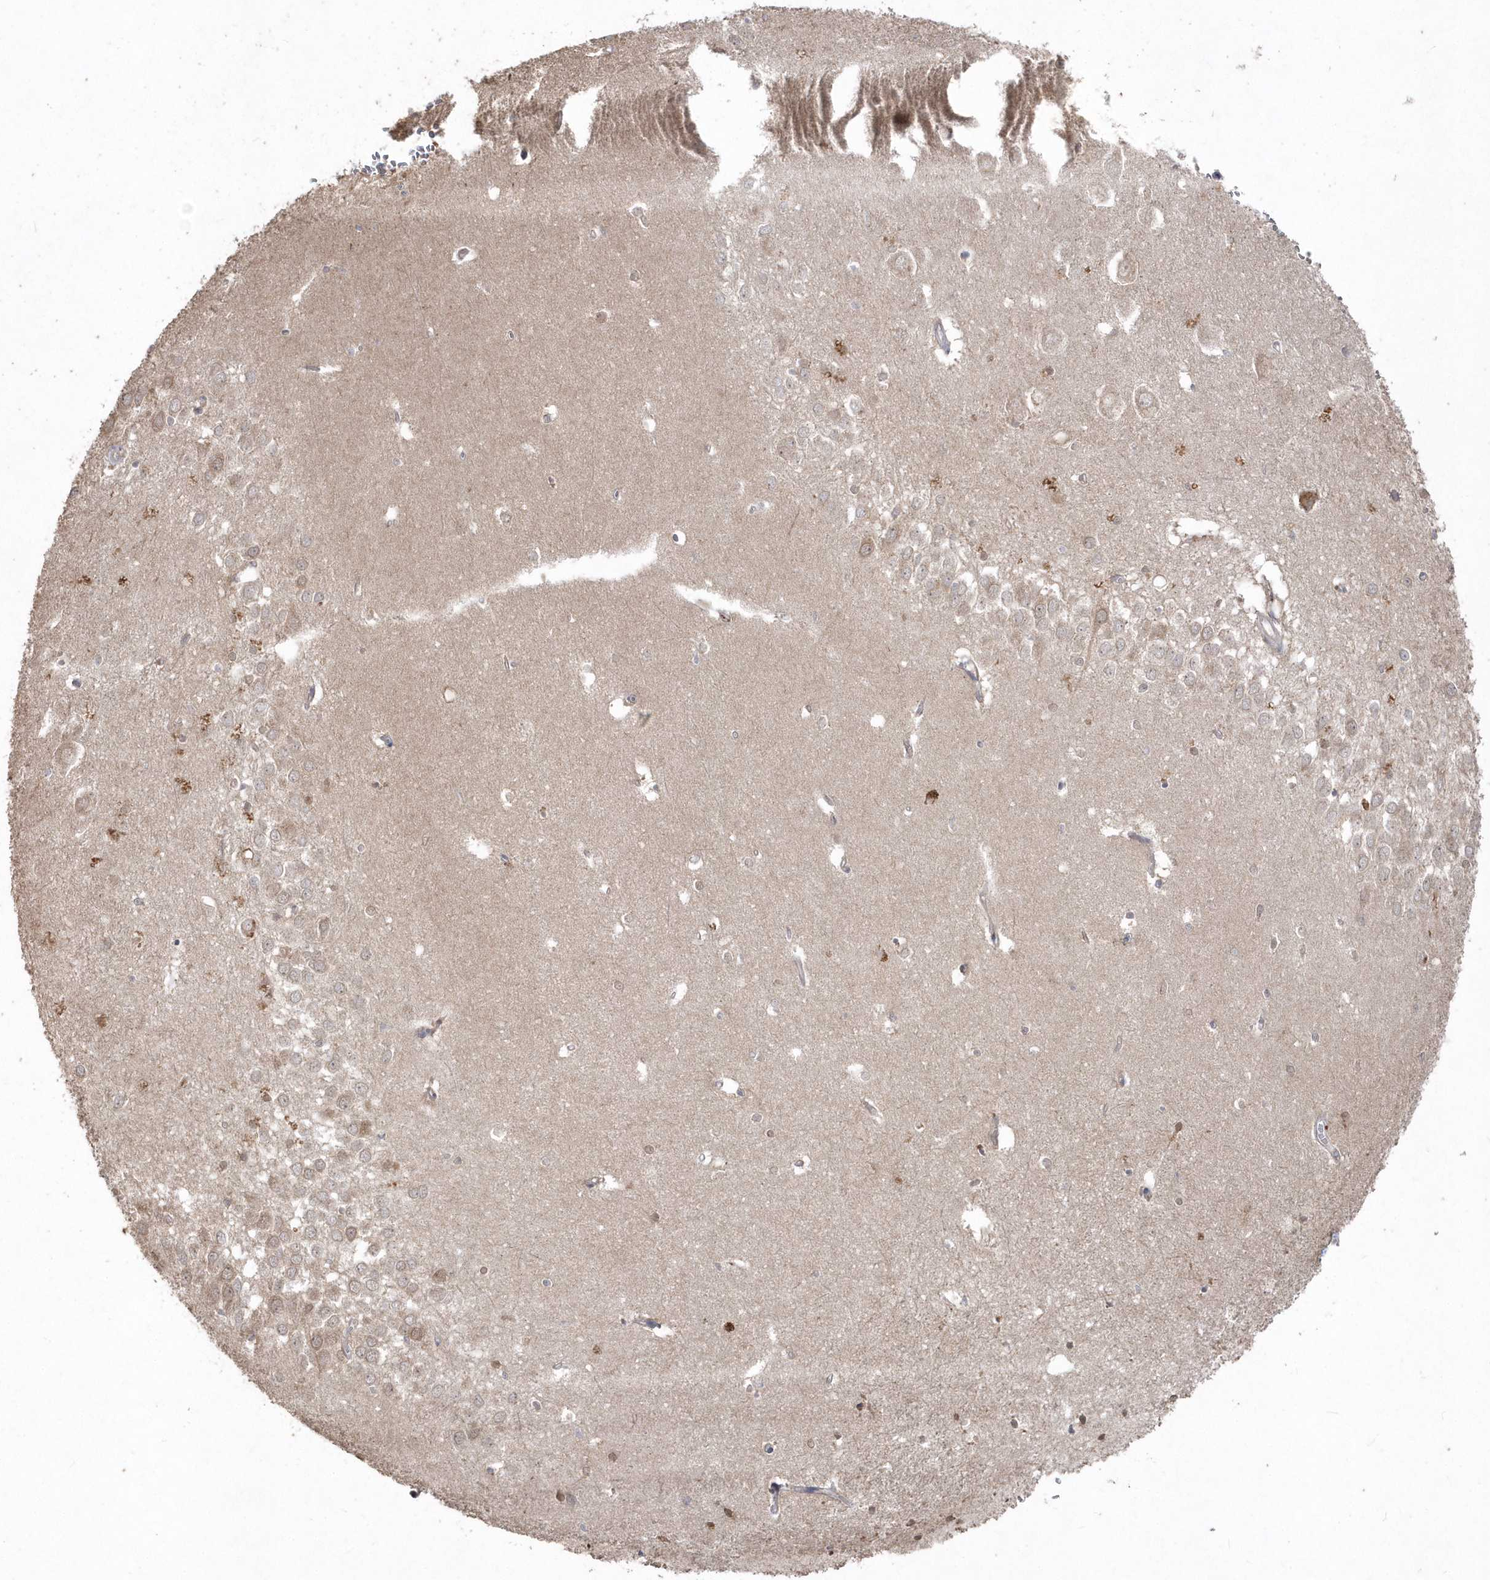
{"staining": {"intensity": "weak", "quantity": "<25%", "location": "cytoplasmic/membranous"}, "tissue": "hippocampus", "cell_type": "Glial cells", "image_type": "normal", "snomed": [{"axis": "morphology", "description": "Normal tissue, NOS"}, {"axis": "topography", "description": "Hippocampus"}], "caption": "Photomicrograph shows no significant protein positivity in glial cells of normal hippocampus. (DAB immunohistochemistry, high magnification).", "gene": "GEMIN6", "patient": {"sex": "female", "age": 64}}